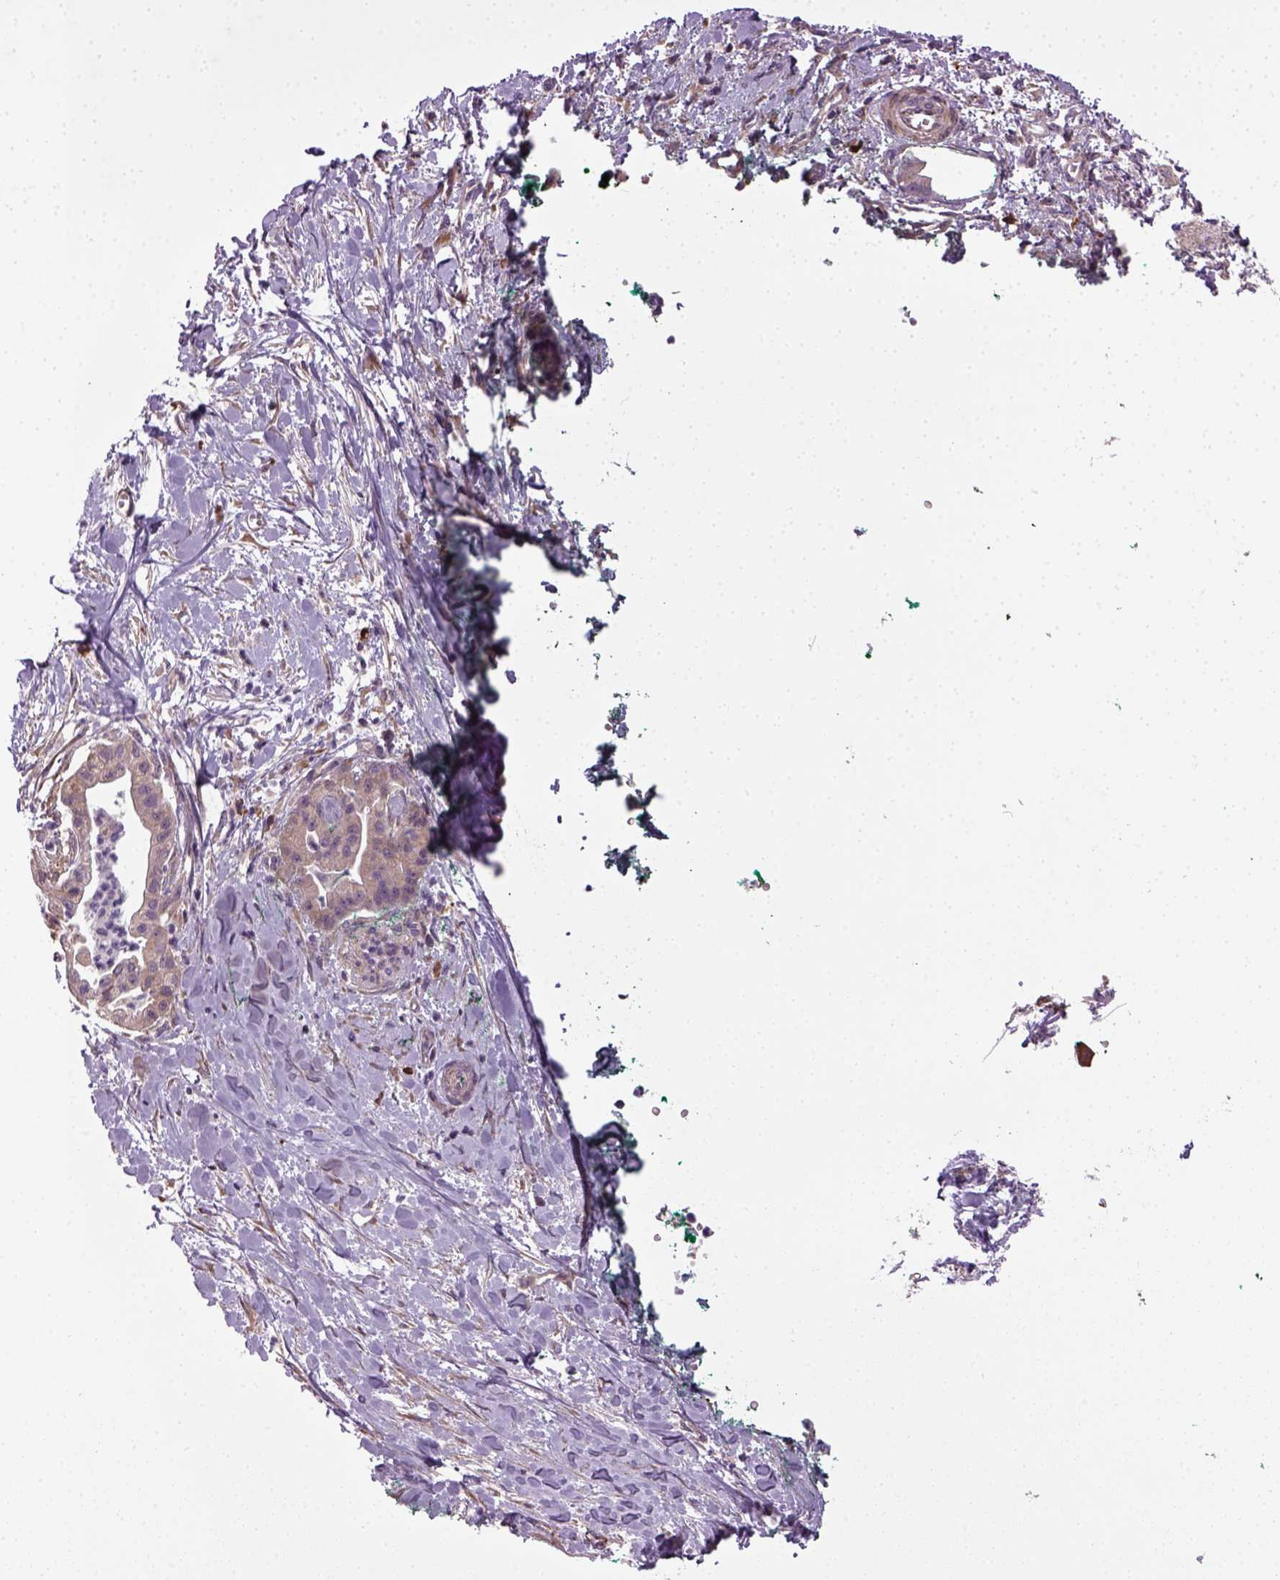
{"staining": {"intensity": "weak", "quantity": ">75%", "location": "cytoplasmic/membranous"}, "tissue": "pancreatic cancer", "cell_type": "Tumor cells", "image_type": "cancer", "snomed": [{"axis": "morphology", "description": "Normal tissue, NOS"}, {"axis": "morphology", "description": "Adenocarcinoma, NOS"}, {"axis": "topography", "description": "Lymph node"}, {"axis": "topography", "description": "Pancreas"}], "caption": "High-power microscopy captured an immunohistochemistry (IHC) histopathology image of adenocarcinoma (pancreatic), revealing weak cytoplasmic/membranous staining in approximately >75% of tumor cells.", "gene": "TPRG1", "patient": {"sex": "female", "age": 58}}